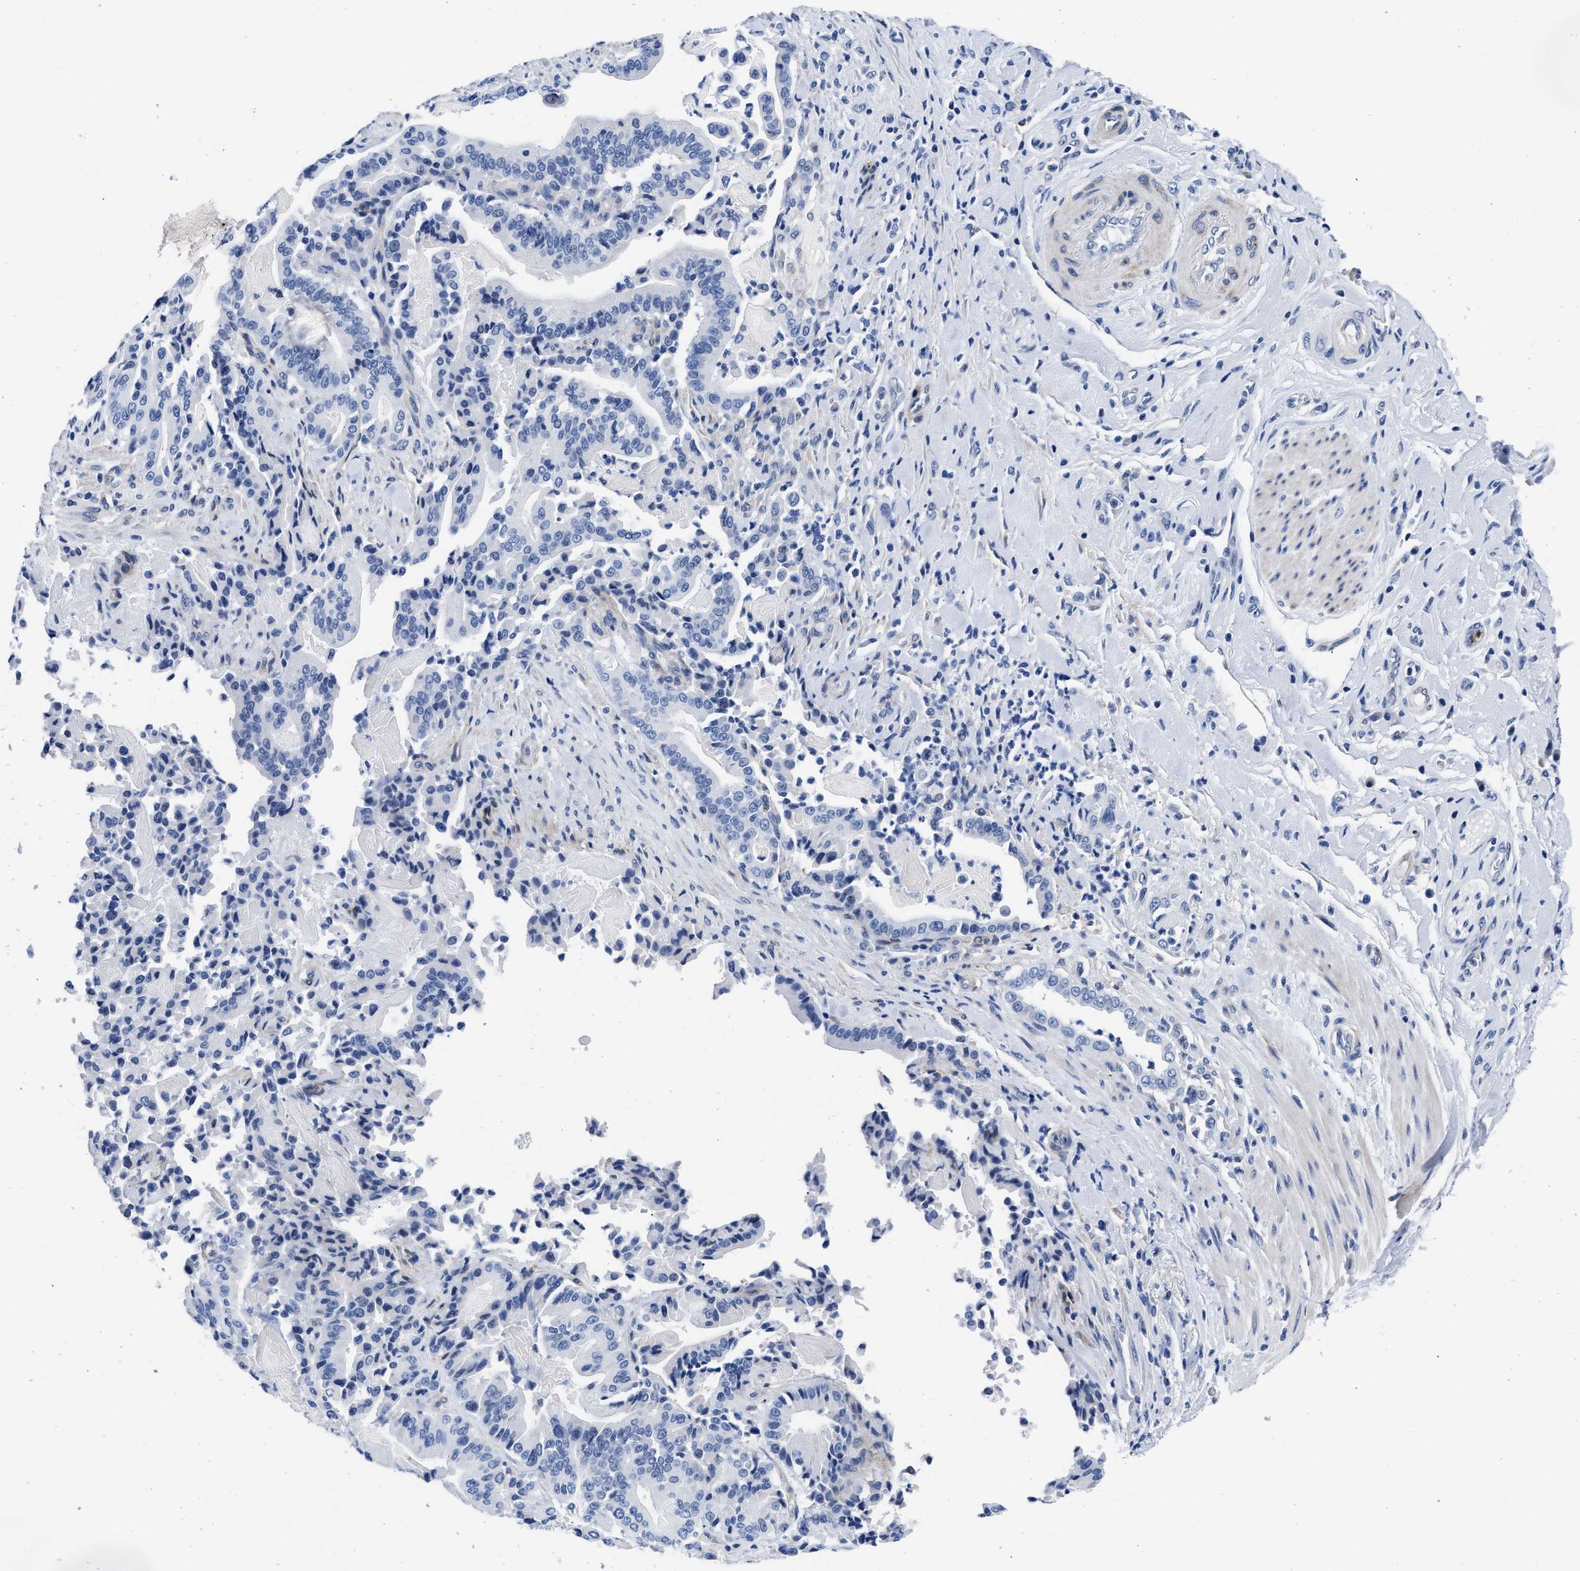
{"staining": {"intensity": "negative", "quantity": "none", "location": "none"}, "tissue": "pancreatic cancer", "cell_type": "Tumor cells", "image_type": "cancer", "snomed": [{"axis": "morphology", "description": "Normal tissue, NOS"}, {"axis": "morphology", "description": "Adenocarcinoma, NOS"}, {"axis": "topography", "description": "Pancreas"}], "caption": "The histopathology image displays no significant positivity in tumor cells of pancreatic cancer (adenocarcinoma).", "gene": "TRIM29", "patient": {"sex": "male", "age": 63}}